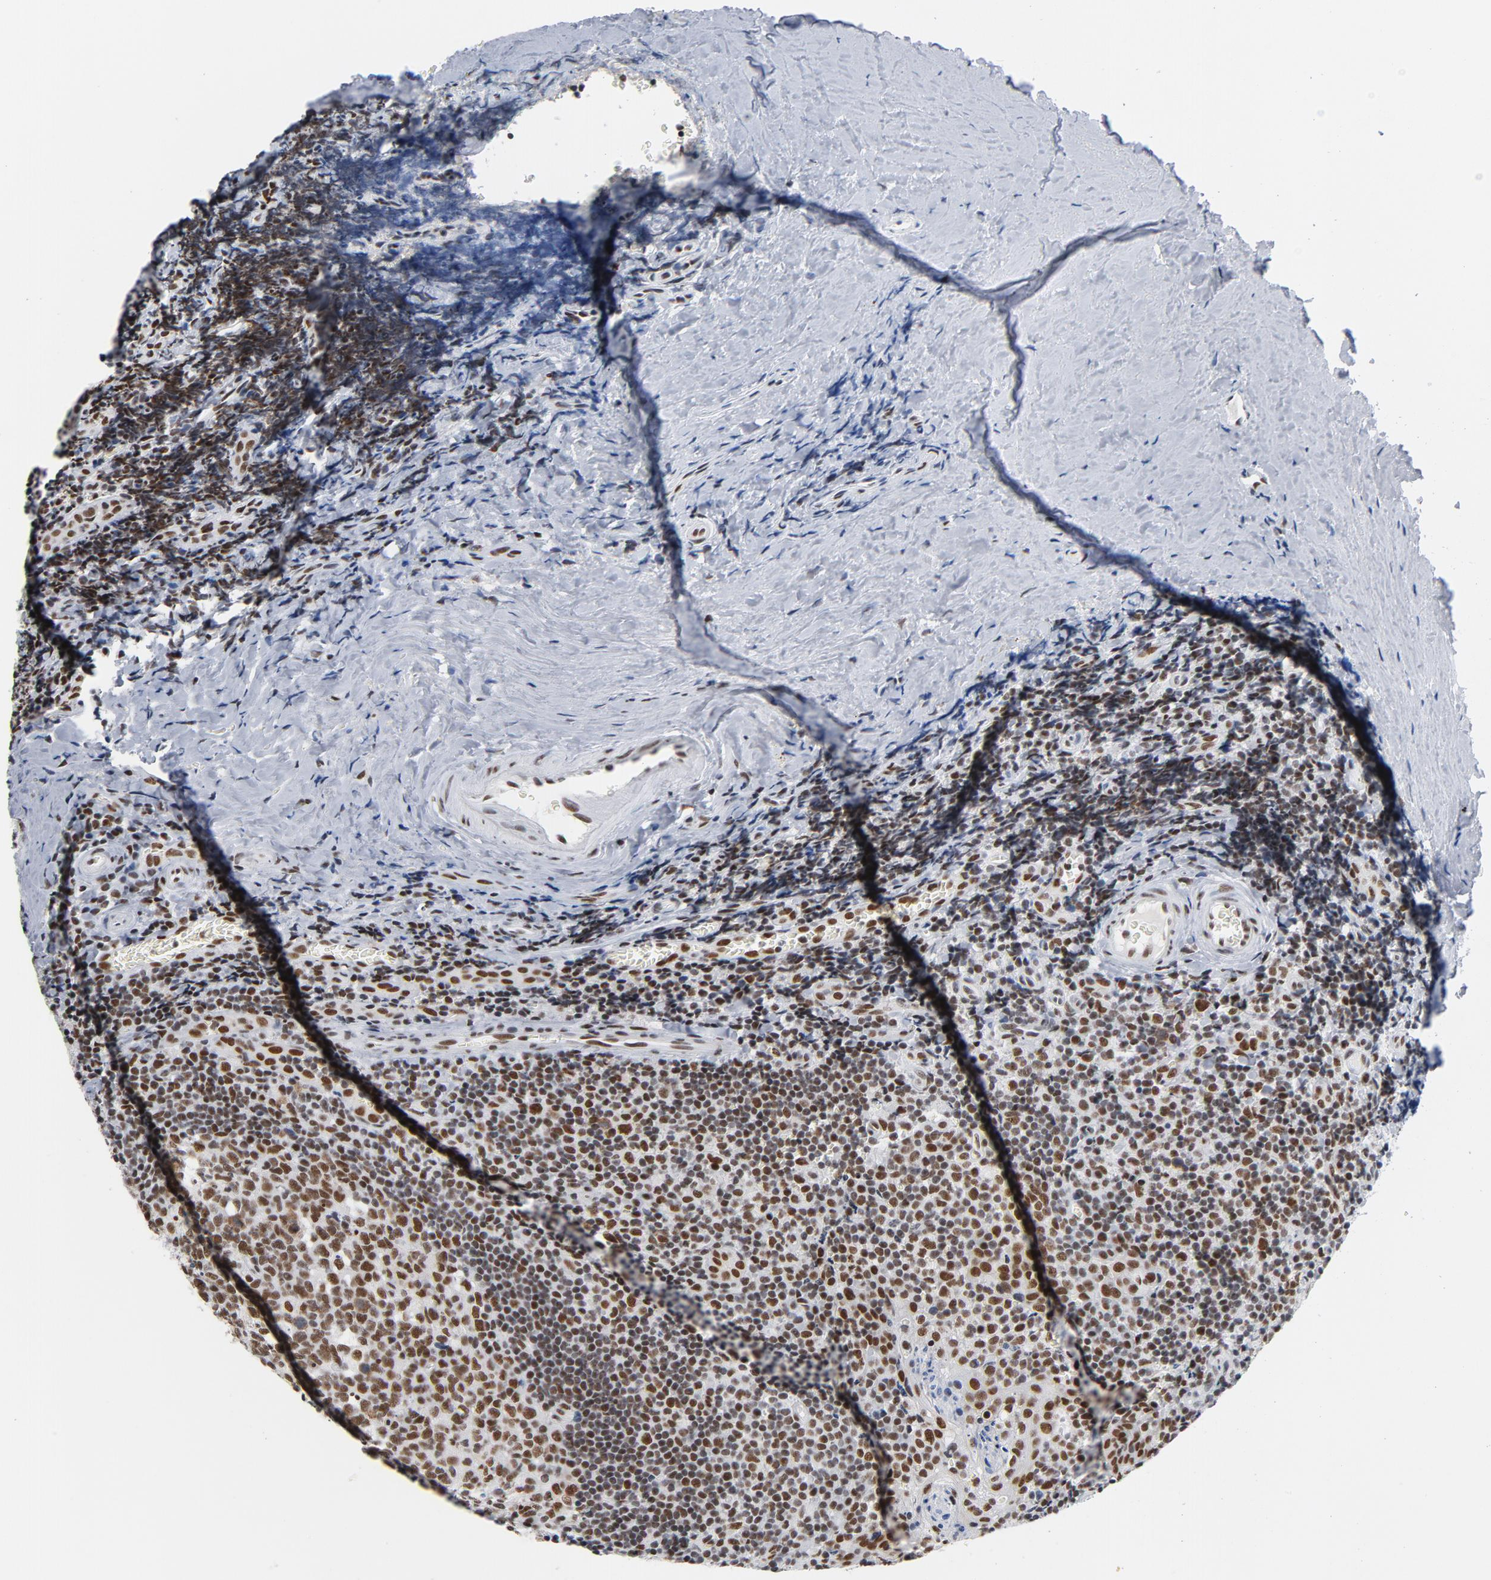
{"staining": {"intensity": "moderate", "quantity": ">75%", "location": "nuclear"}, "tissue": "tonsil", "cell_type": "Germinal center cells", "image_type": "normal", "snomed": [{"axis": "morphology", "description": "Normal tissue, NOS"}, {"axis": "topography", "description": "Tonsil"}], "caption": "IHC of unremarkable human tonsil shows medium levels of moderate nuclear expression in about >75% of germinal center cells. (DAB (3,3'-diaminobenzidine) IHC with brightfield microscopy, high magnification).", "gene": "CSTF2", "patient": {"sex": "male", "age": 20}}